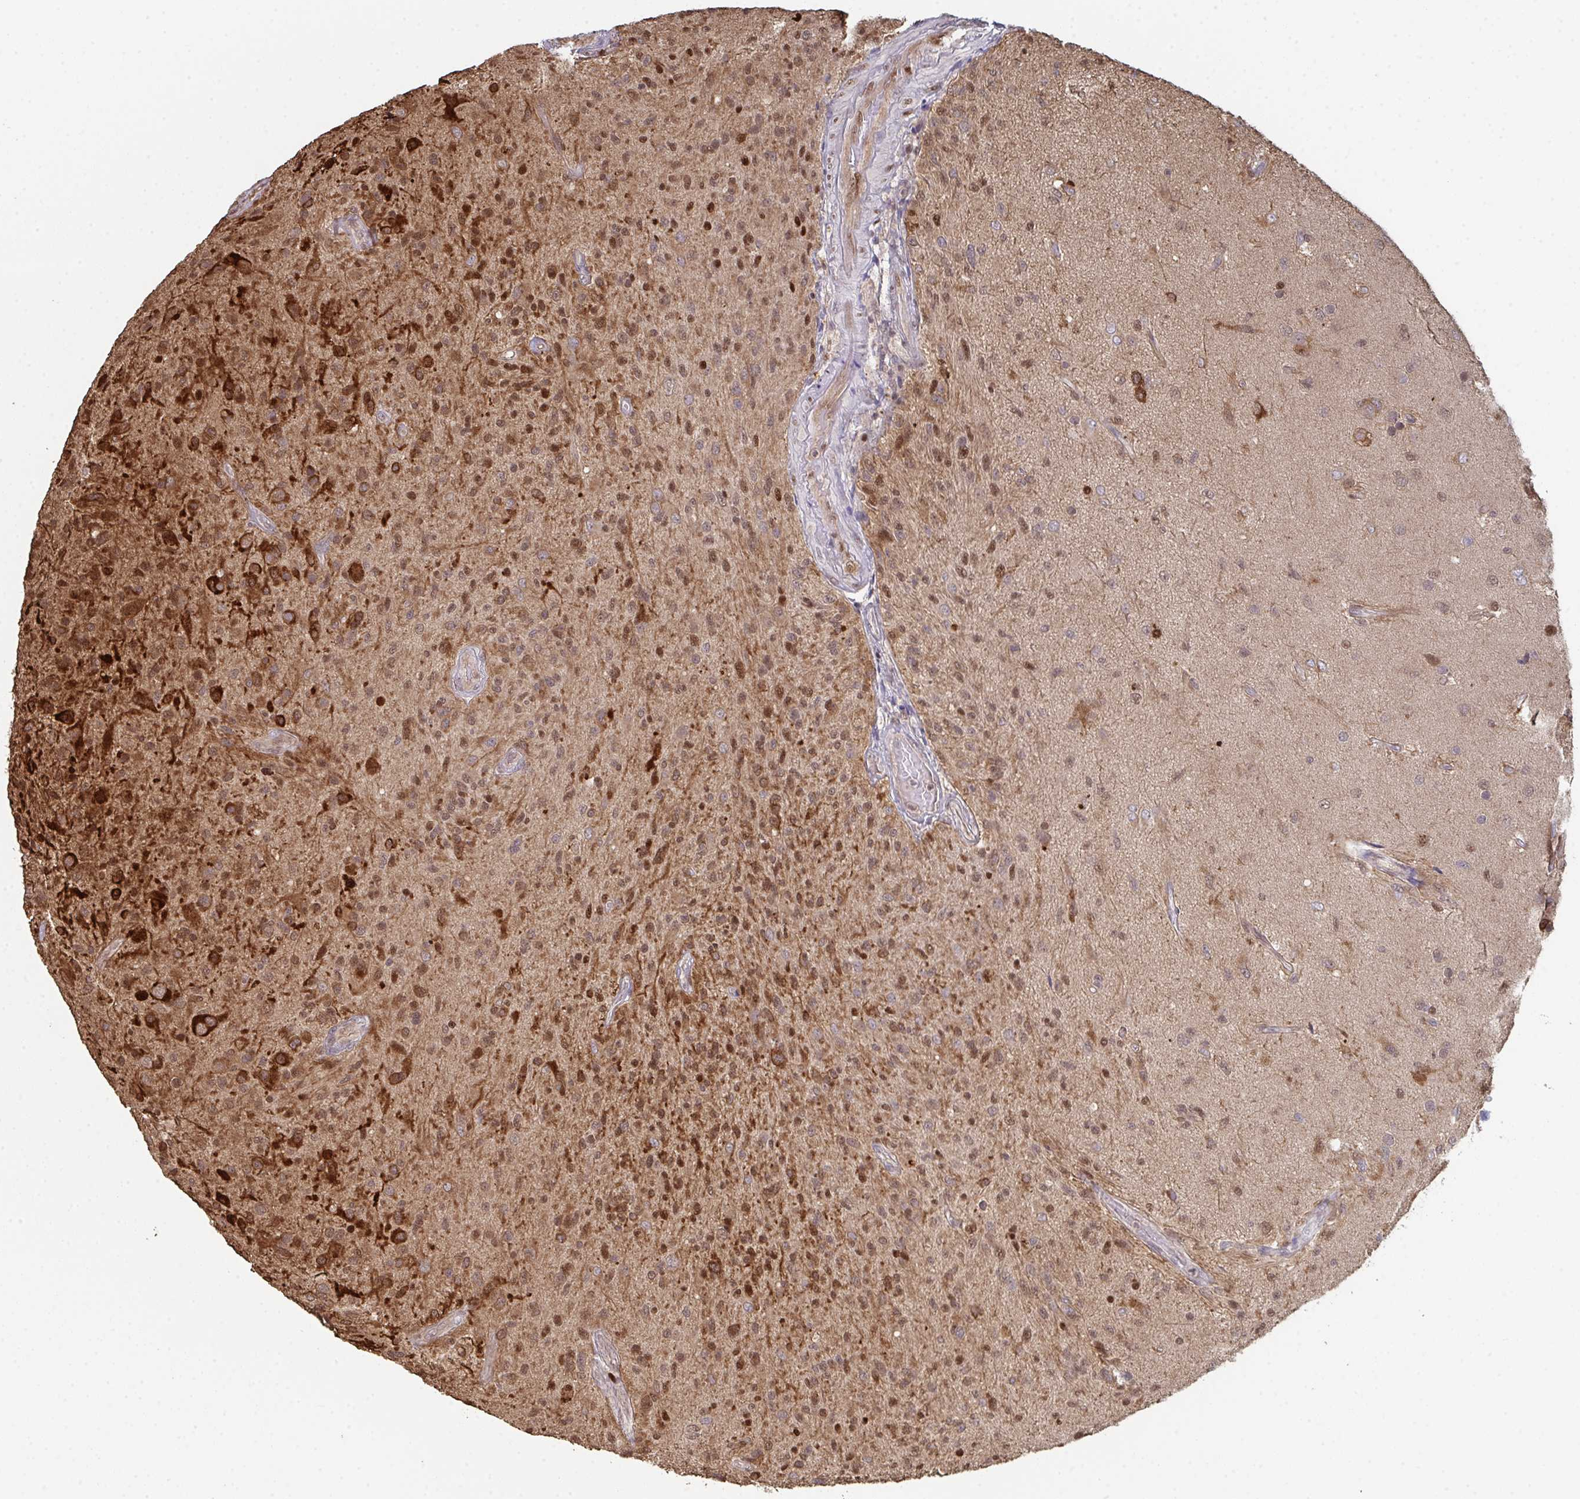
{"staining": {"intensity": "moderate", "quantity": "25%-75%", "location": "cytoplasmic/membranous,nuclear"}, "tissue": "glioma", "cell_type": "Tumor cells", "image_type": "cancer", "snomed": [{"axis": "morphology", "description": "Glioma, malignant, High grade"}, {"axis": "topography", "description": "Brain"}], "caption": "Immunohistochemical staining of human glioma exhibits medium levels of moderate cytoplasmic/membranous and nuclear protein expression in about 25%-75% of tumor cells. The staining was performed using DAB (3,3'-diaminobenzidine), with brown indicating positive protein expression. Nuclei are stained blue with hematoxylin.", "gene": "ACD", "patient": {"sex": "female", "age": 67}}